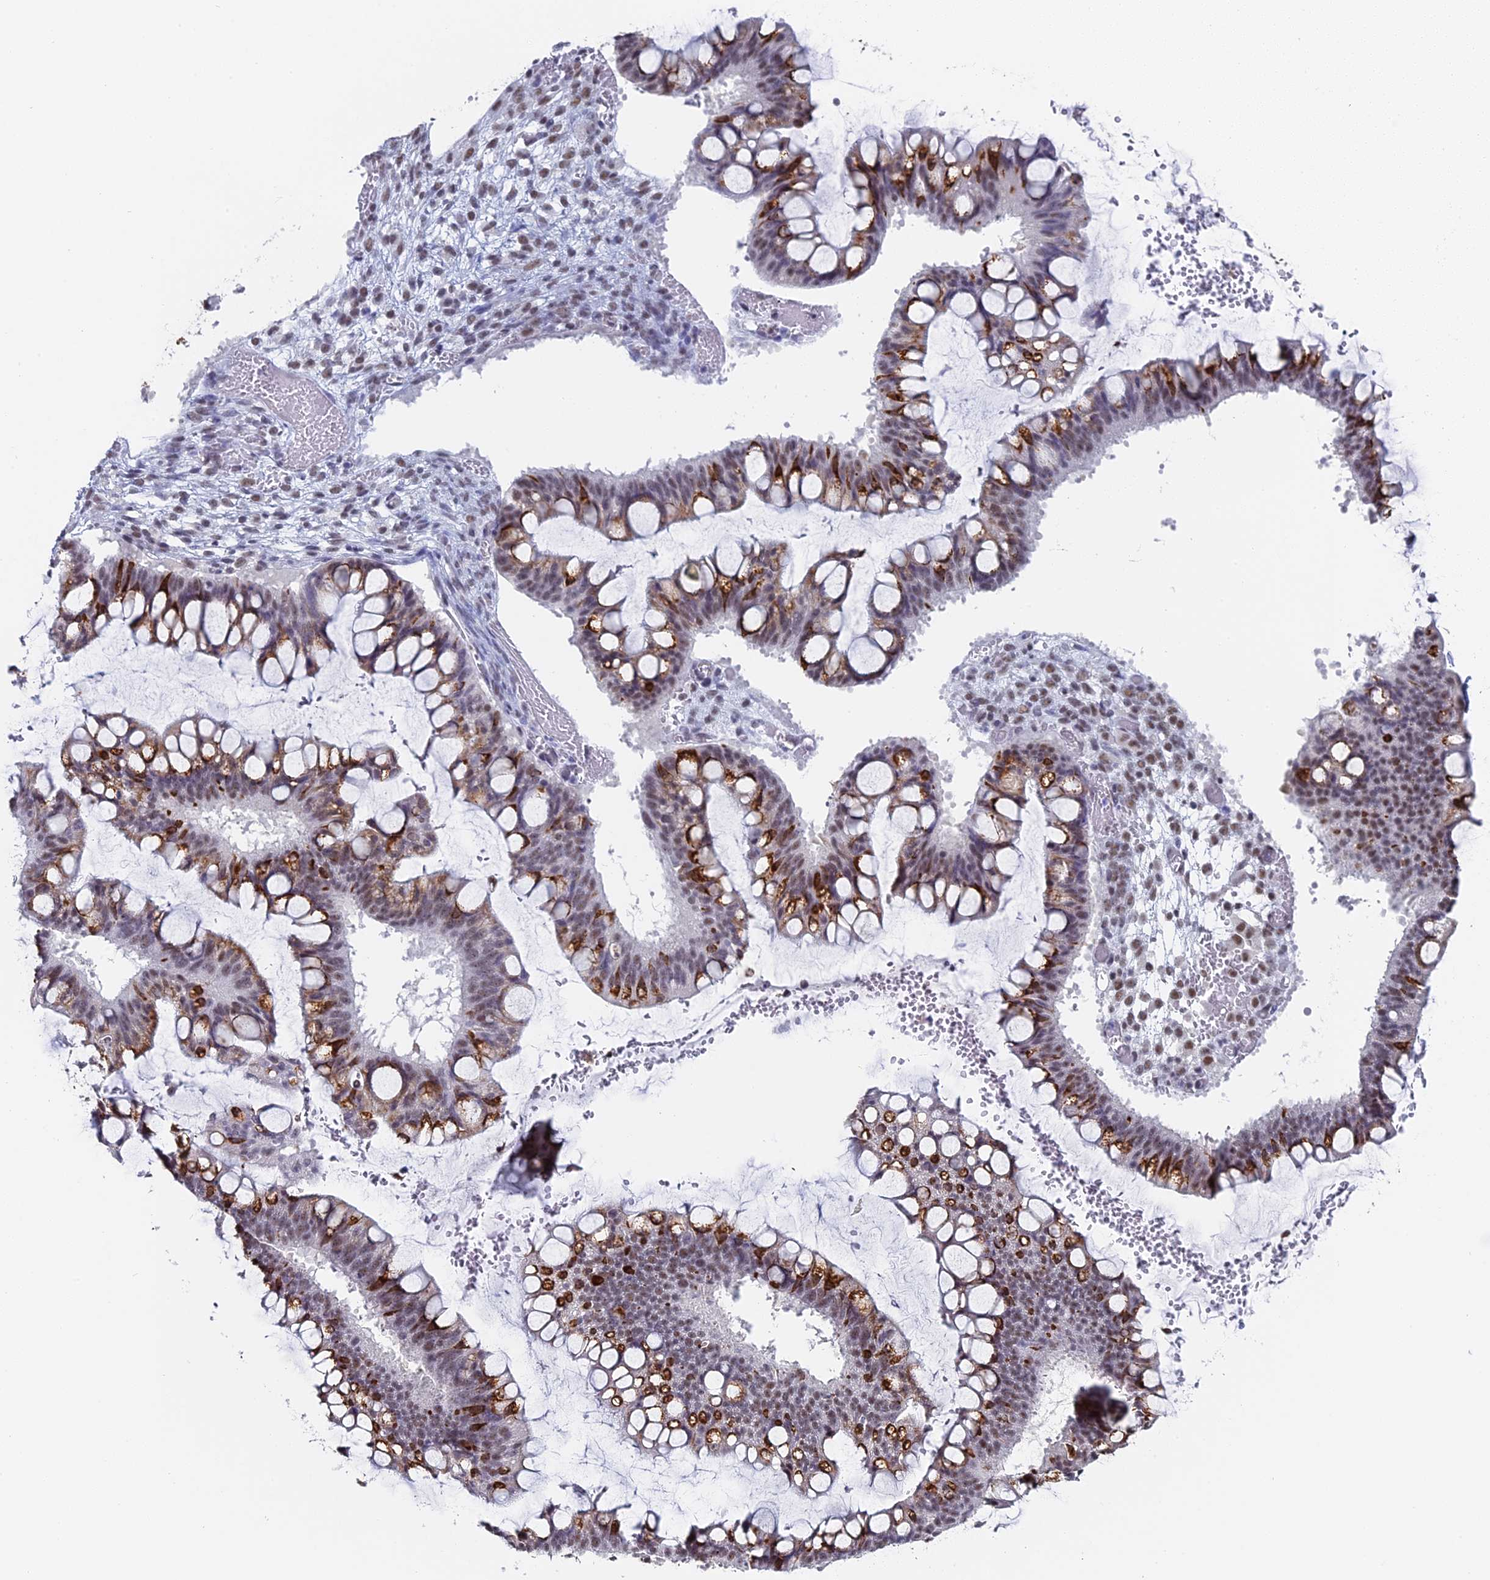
{"staining": {"intensity": "moderate", "quantity": "25%-75%", "location": "cytoplasmic/membranous,nuclear"}, "tissue": "ovarian cancer", "cell_type": "Tumor cells", "image_type": "cancer", "snomed": [{"axis": "morphology", "description": "Cystadenocarcinoma, mucinous, NOS"}, {"axis": "topography", "description": "Ovary"}], "caption": "Immunohistochemical staining of mucinous cystadenocarcinoma (ovarian) reveals moderate cytoplasmic/membranous and nuclear protein expression in about 25%-75% of tumor cells.", "gene": "CD2BP2", "patient": {"sex": "female", "age": 73}}